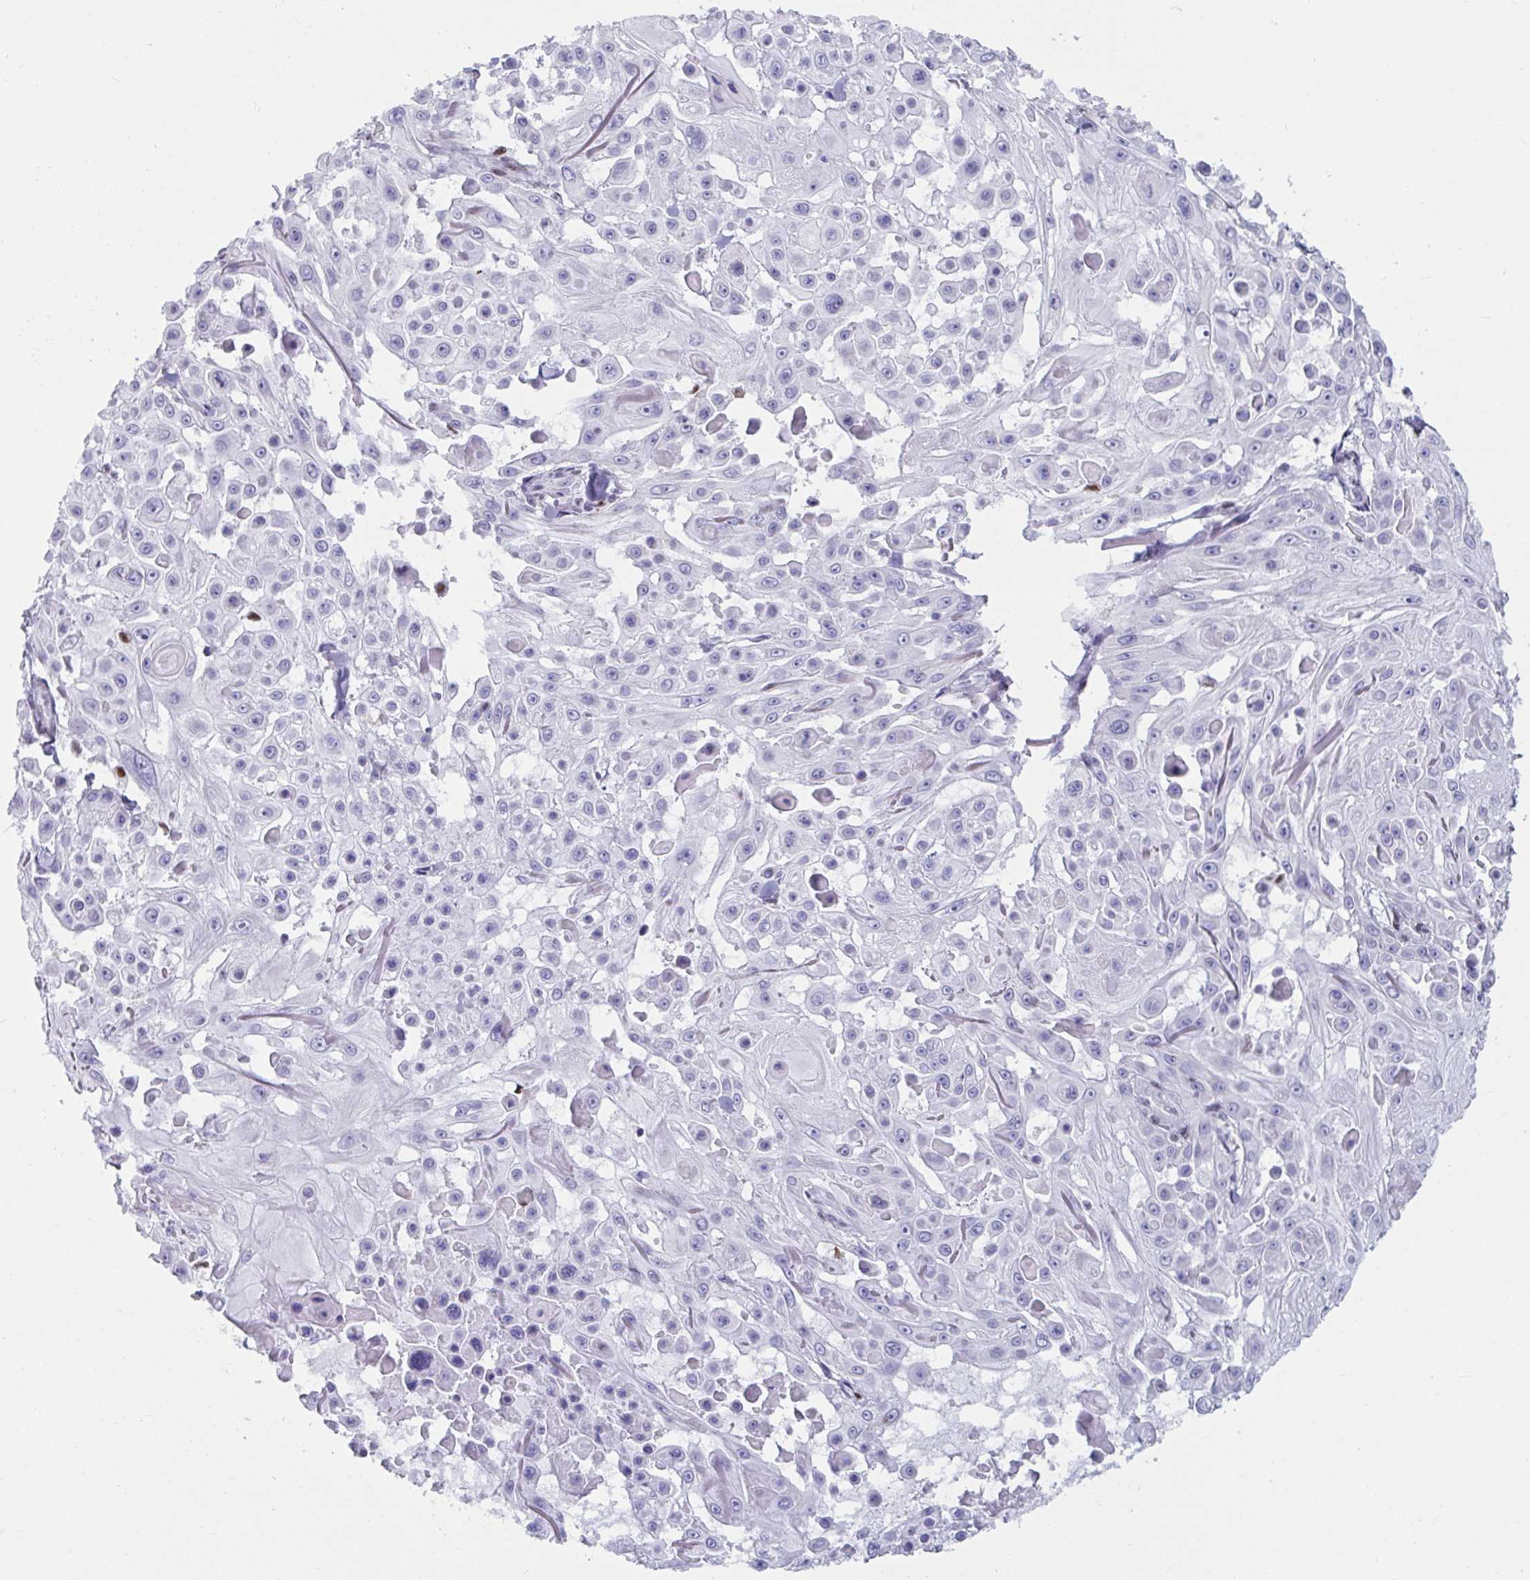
{"staining": {"intensity": "negative", "quantity": "none", "location": "none"}, "tissue": "skin cancer", "cell_type": "Tumor cells", "image_type": "cancer", "snomed": [{"axis": "morphology", "description": "Squamous cell carcinoma, NOS"}, {"axis": "topography", "description": "Skin"}], "caption": "DAB (3,3'-diaminobenzidine) immunohistochemical staining of skin cancer (squamous cell carcinoma) exhibits no significant staining in tumor cells.", "gene": "ZNF586", "patient": {"sex": "male", "age": 91}}